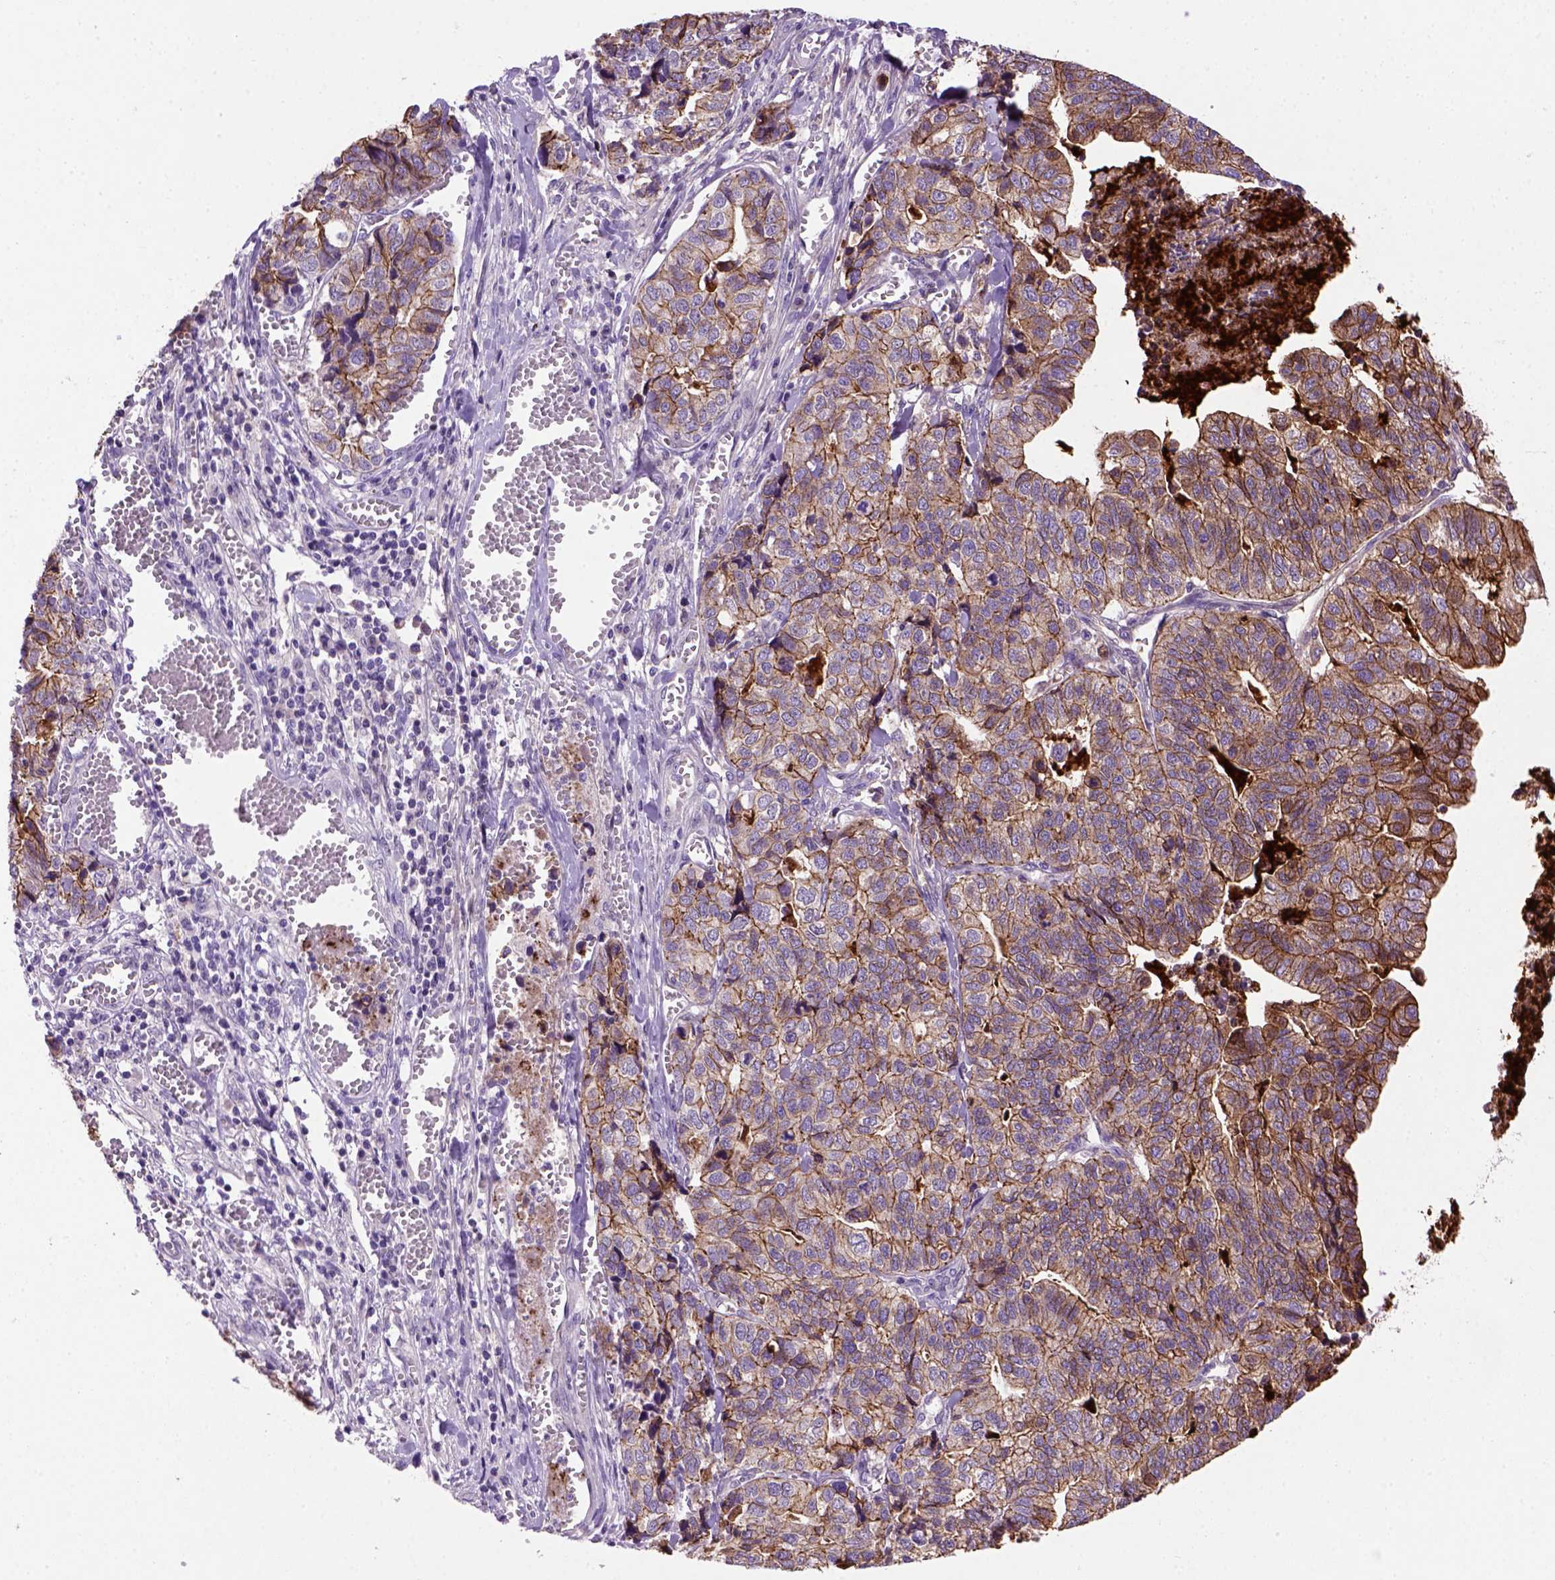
{"staining": {"intensity": "moderate", "quantity": ">75%", "location": "cytoplasmic/membranous"}, "tissue": "stomach cancer", "cell_type": "Tumor cells", "image_type": "cancer", "snomed": [{"axis": "morphology", "description": "Adenocarcinoma, NOS"}, {"axis": "topography", "description": "Stomach, upper"}], "caption": "Tumor cells reveal medium levels of moderate cytoplasmic/membranous positivity in approximately >75% of cells in human stomach adenocarcinoma. (Brightfield microscopy of DAB IHC at high magnification).", "gene": "CDH1", "patient": {"sex": "female", "age": 67}}